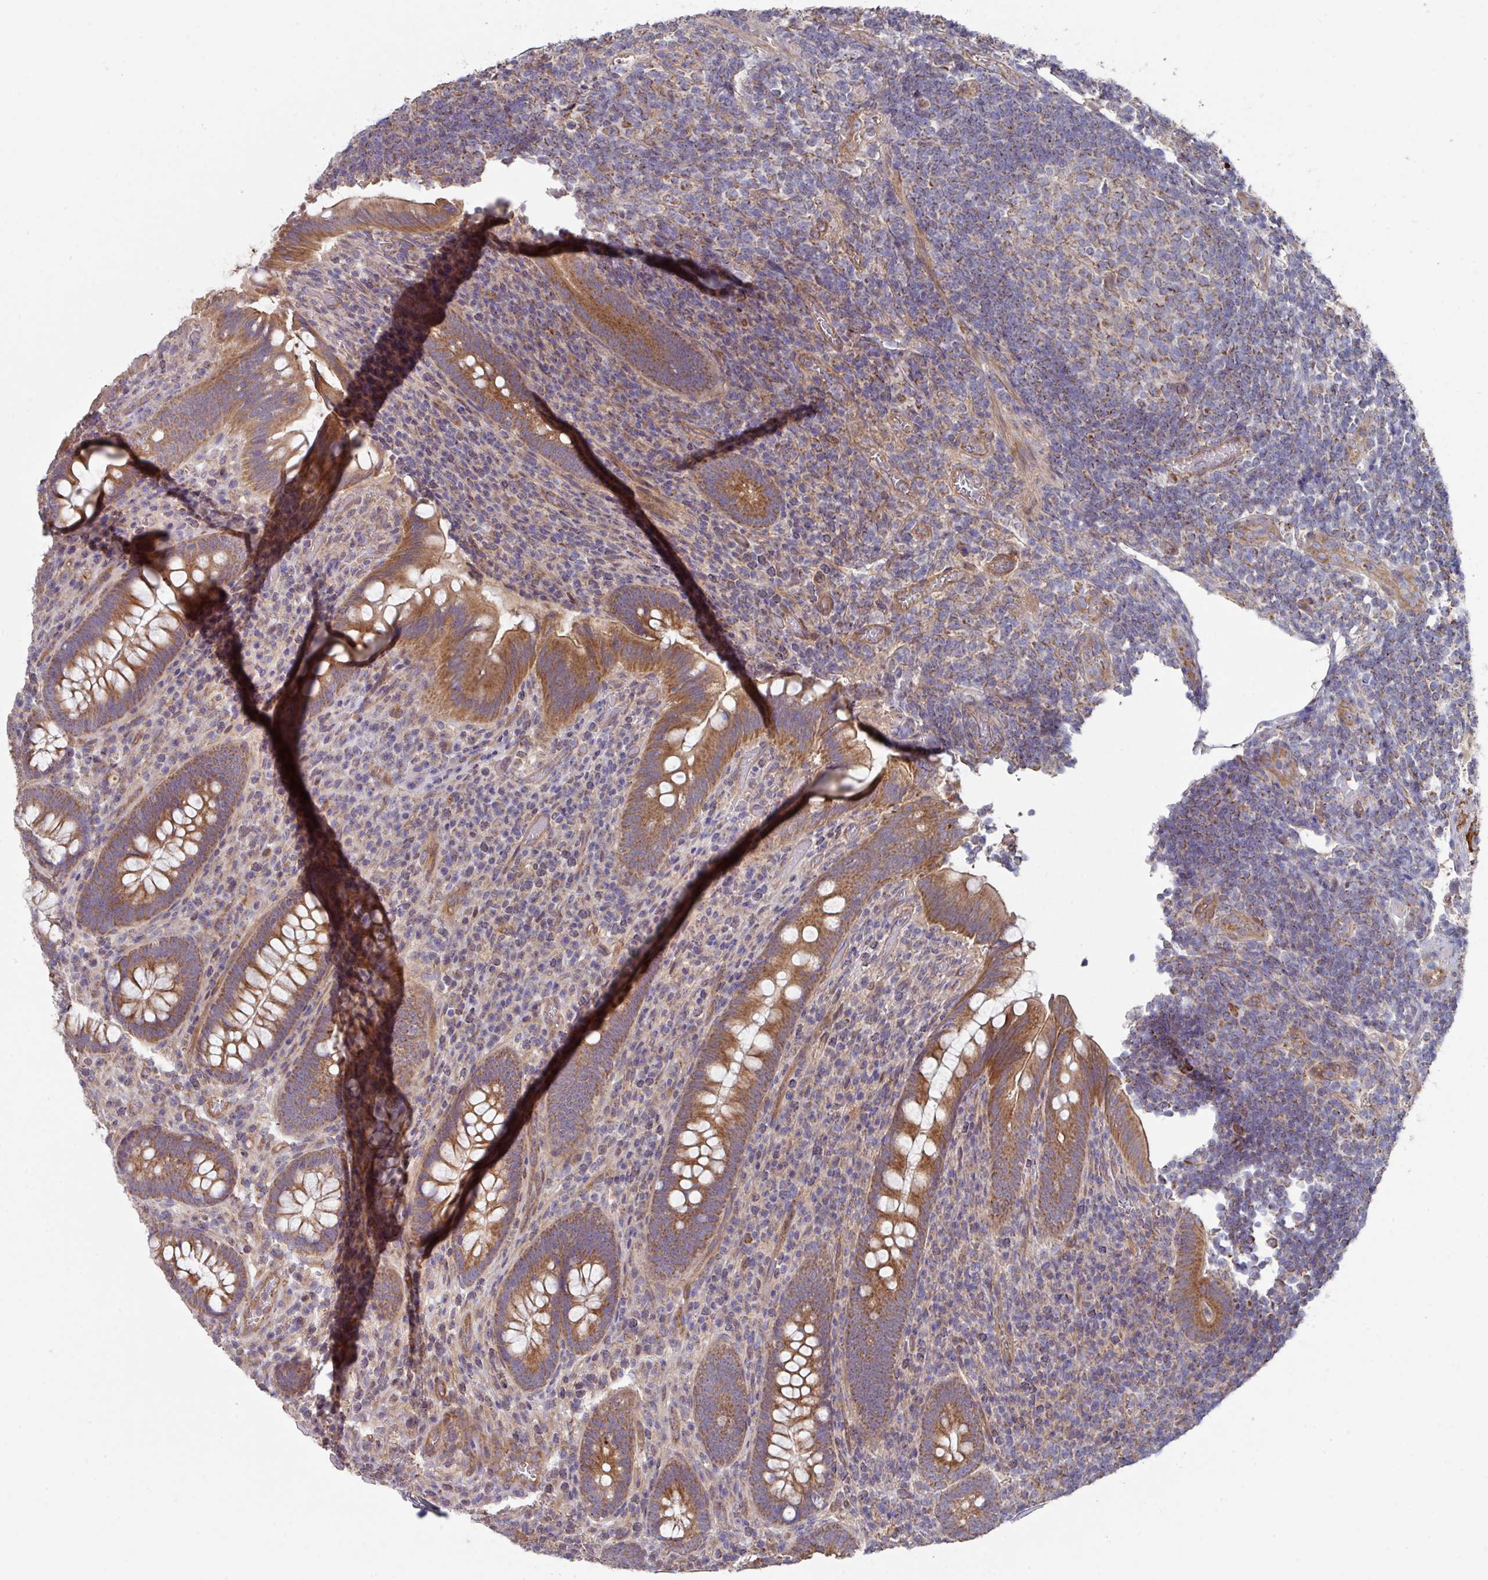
{"staining": {"intensity": "moderate", "quantity": ">75%", "location": "cytoplasmic/membranous"}, "tissue": "appendix", "cell_type": "Glandular cells", "image_type": "normal", "snomed": [{"axis": "morphology", "description": "Normal tissue, NOS"}, {"axis": "topography", "description": "Appendix"}], "caption": "Glandular cells demonstrate medium levels of moderate cytoplasmic/membranous positivity in approximately >75% of cells in benign appendix.", "gene": "DCAF12L1", "patient": {"sex": "female", "age": 43}}